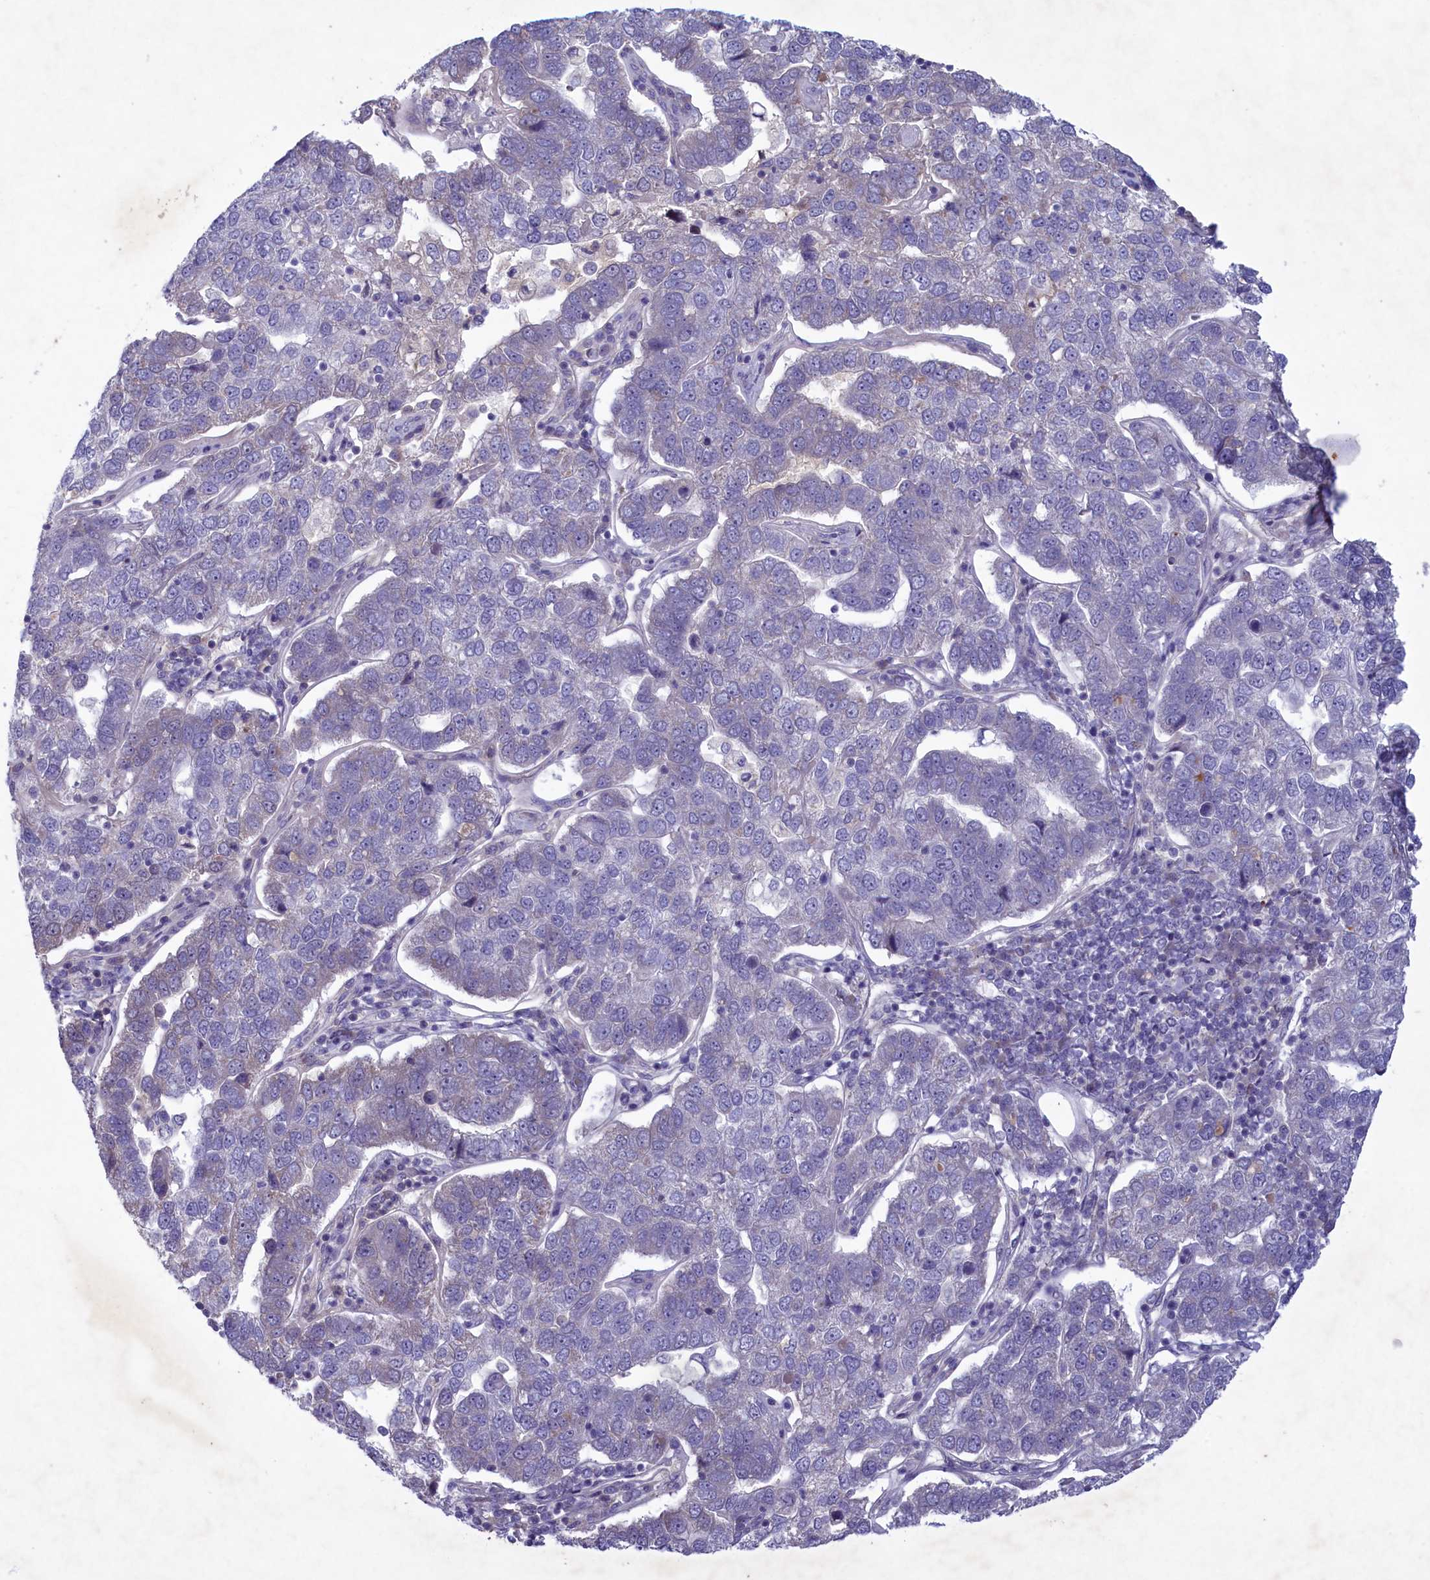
{"staining": {"intensity": "negative", "quantity": "none", "location": "none"}, "tissue": "pancreatic cancer", "cell_type": "Tumor cells", "image_type": "cancer", "snomed": [{"axis": "morphology", "description": "Adenocarcinoma, NOS"}, {"axis": "topography", "description": "Pancreas"}], "caption": "This micrograph is of pancreatic cancer stained with immunohistochemistry to label a protein in brown with the nuclei are counter-stained blue. There is no expression in tumor cells. (DAB (3,3'-diaminobenzidine) IHC with hematoxylin counter stain).", "gene": "PLEKHG6", "patient": {"sex": "female", "age": 61}}